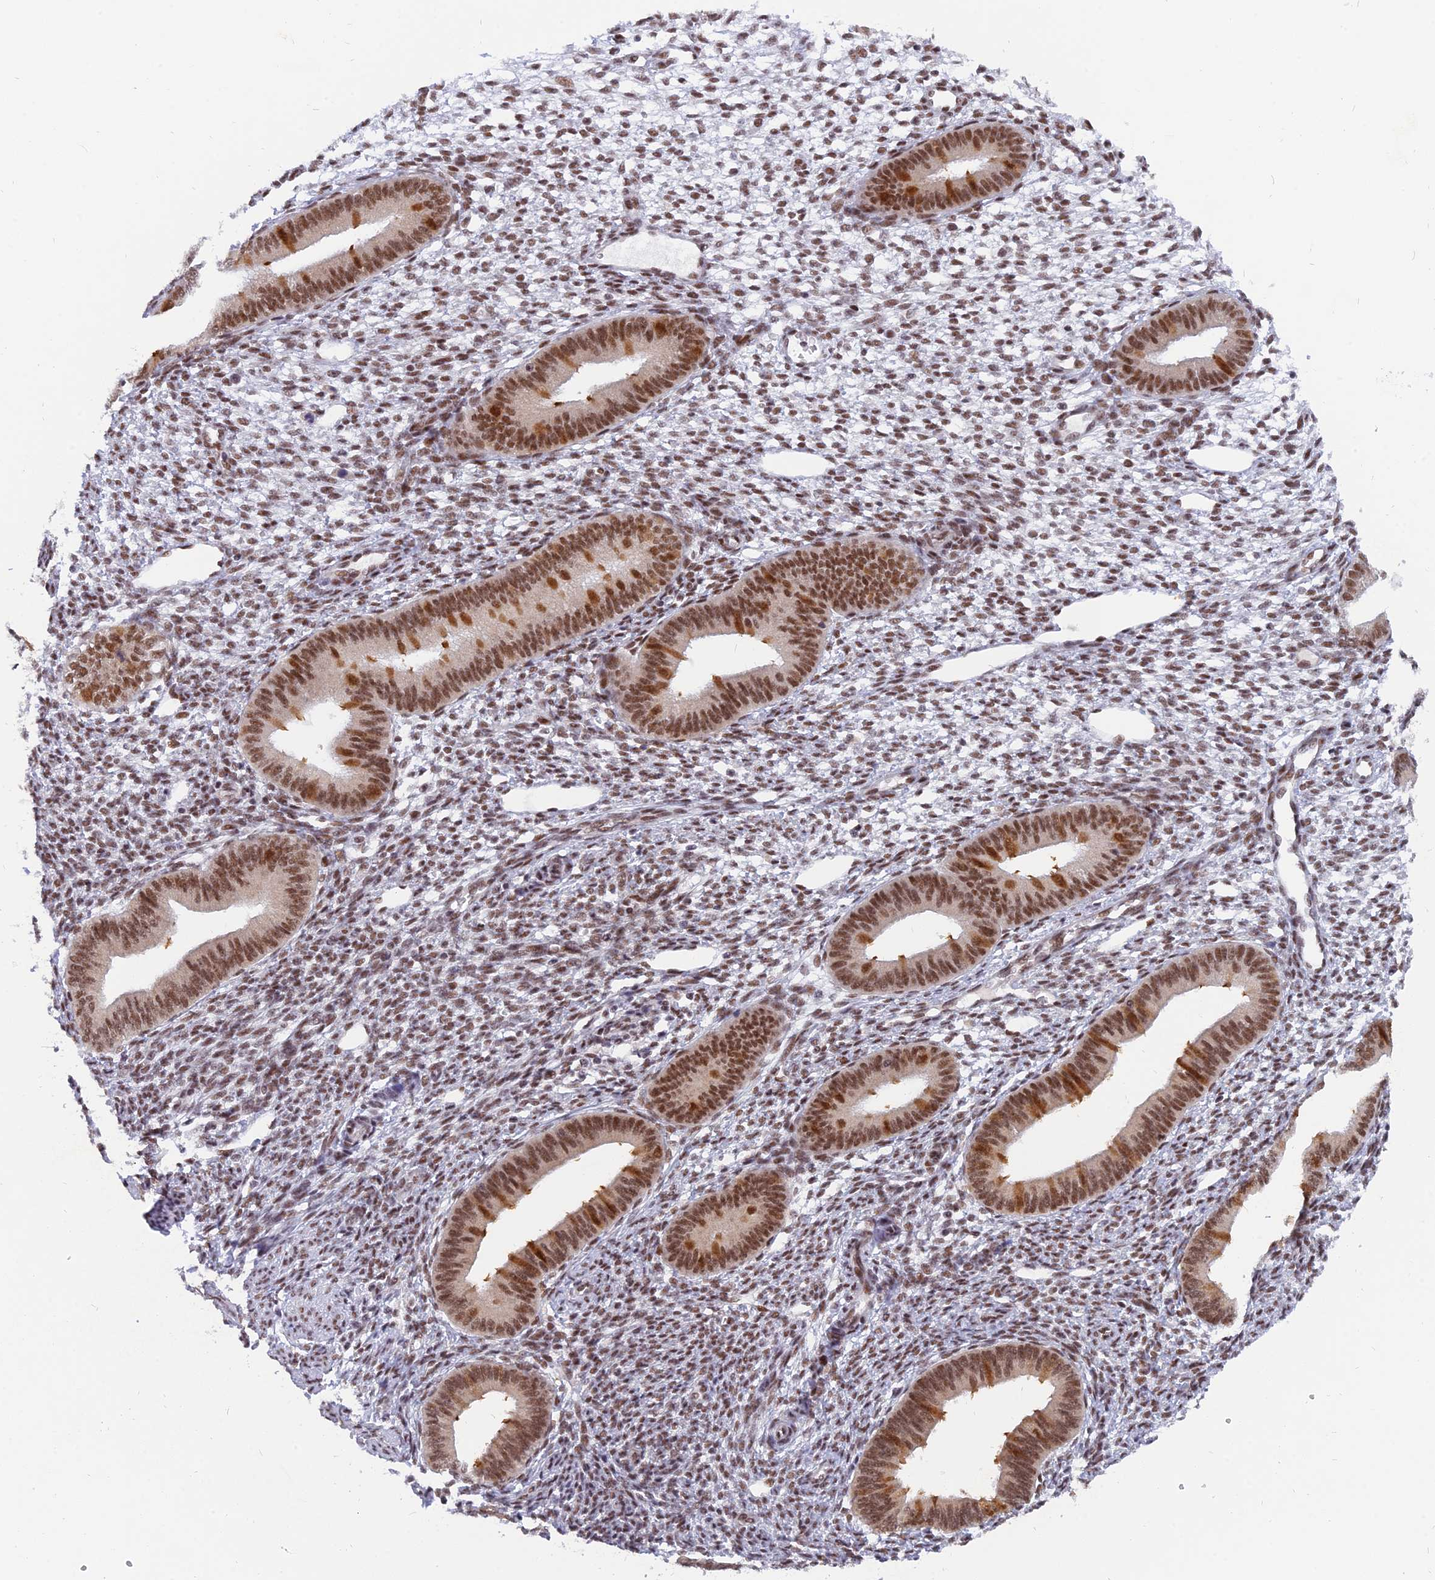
{"staining": {"intensity": "moderate", "quantity": ">75%", "location": "nuclear"}, "tissue": "endometrium", "cell_type": "Cells in endometrial stroma", "image_type": "normal", "snomed": [{"axis": "morphology", "description": "Normal tissue, NOS"}, {"axis": "topography", "description": "Endometrium"}], "caption": "An image of endometrium stained for a protein demonstrates moderate nuclear brown staining in cells in endometrial stroma.", "gene": "DPY30", "patient": {"sex": "female", "age": 46}}